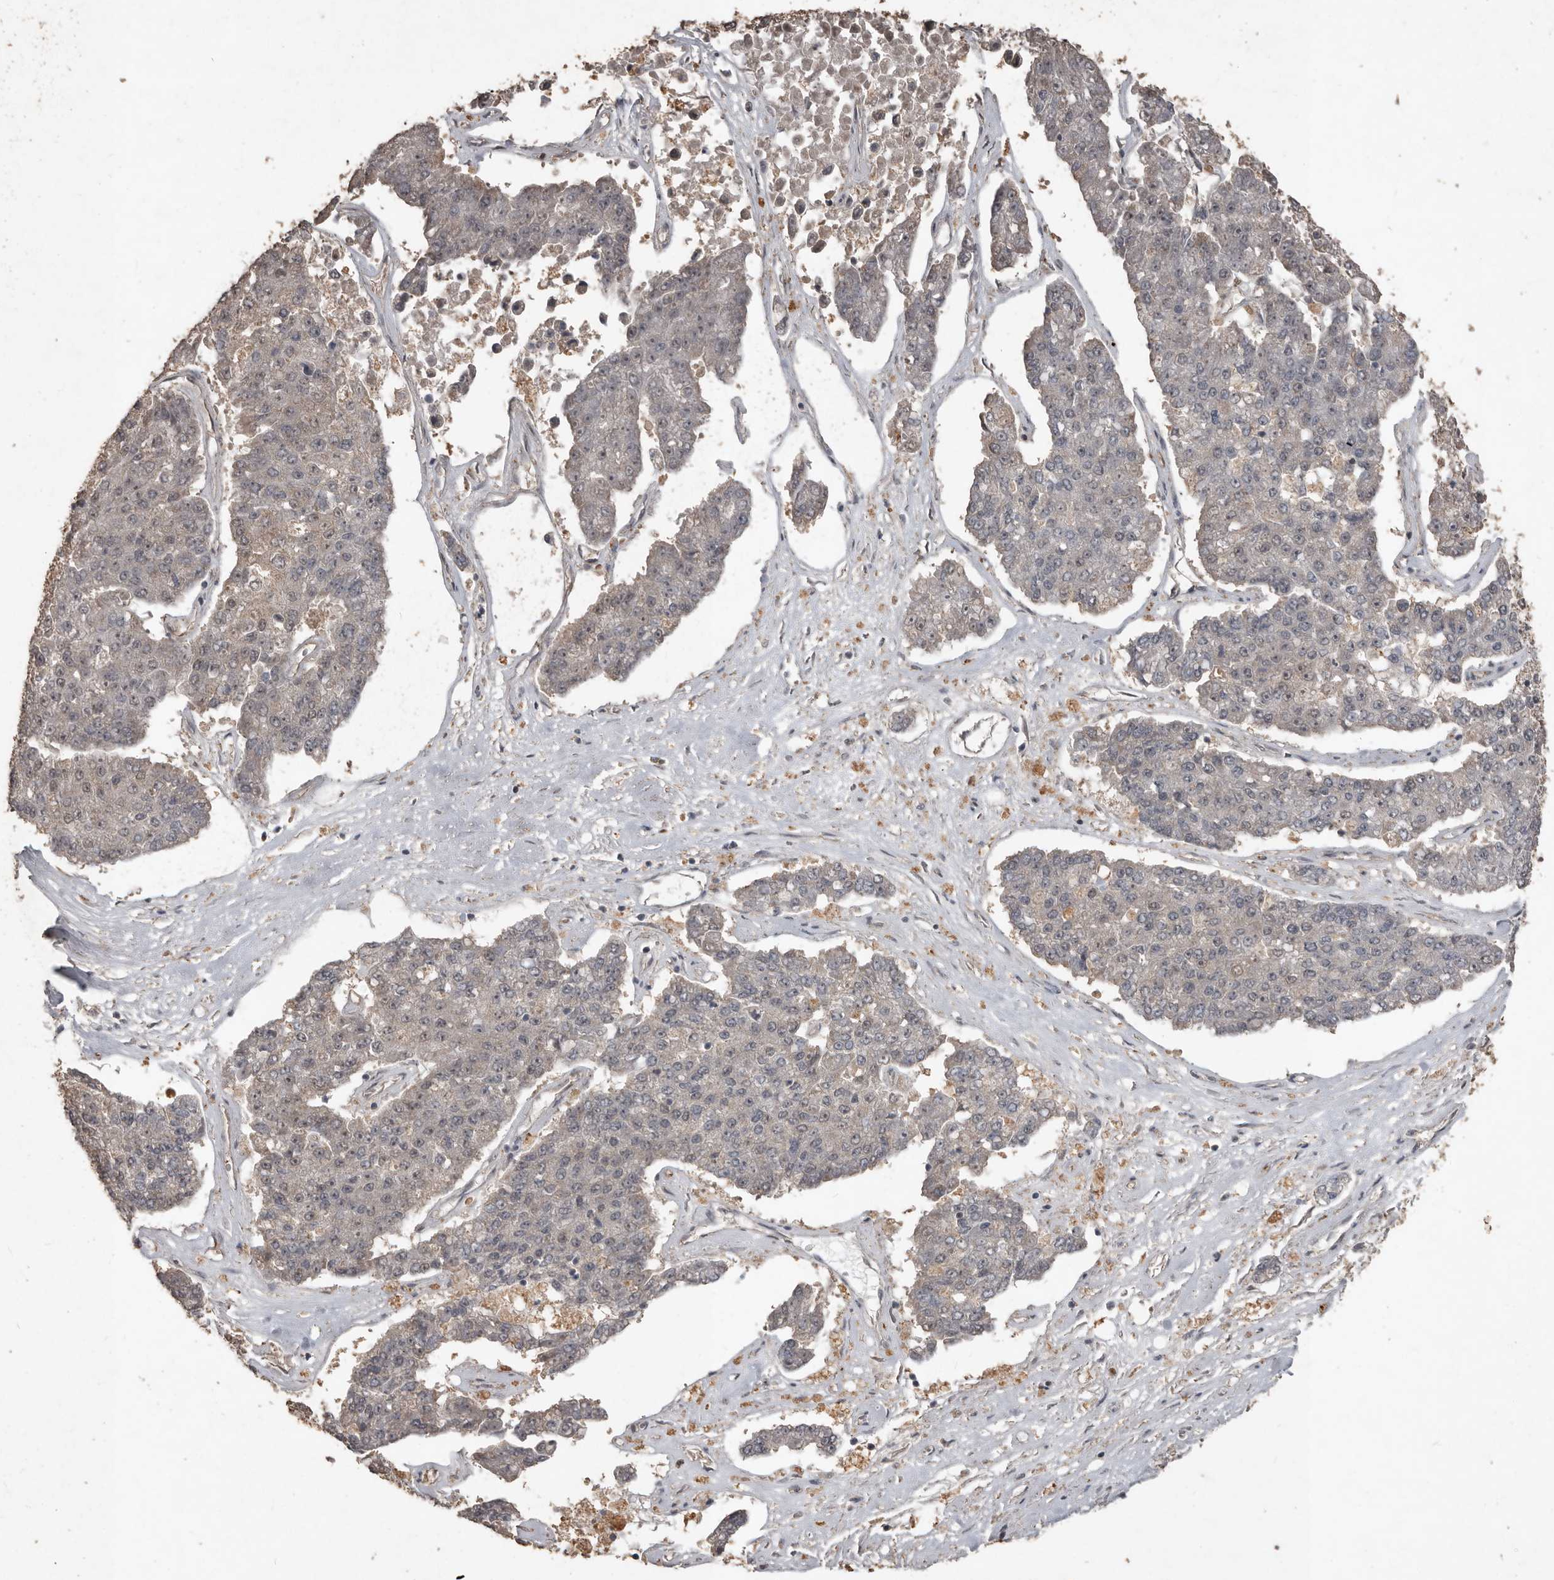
{"staining": {"intensity": "weak", "quantity": "<25%", "location": "cytoplasmic/membranous"}, "tissue": "pancreatic cancer", "cell_type": "Tumor cells", "image_type": "cancer", "snomed": [{"axis": "morphology", "description": "Adenocarcinoma, NOS"}, {"axis": "topography", "description": "Pancreas"}], "caption": "High magnification brightfield microscopy of pancreatic cancer (adenocarcinoma) stained with DAB (brown) and counterstained with hematoxylin (blue): tumor cells show no significant expression.", "gene": "BAMBI", "patient": {"sex": "male", "age": 50}}